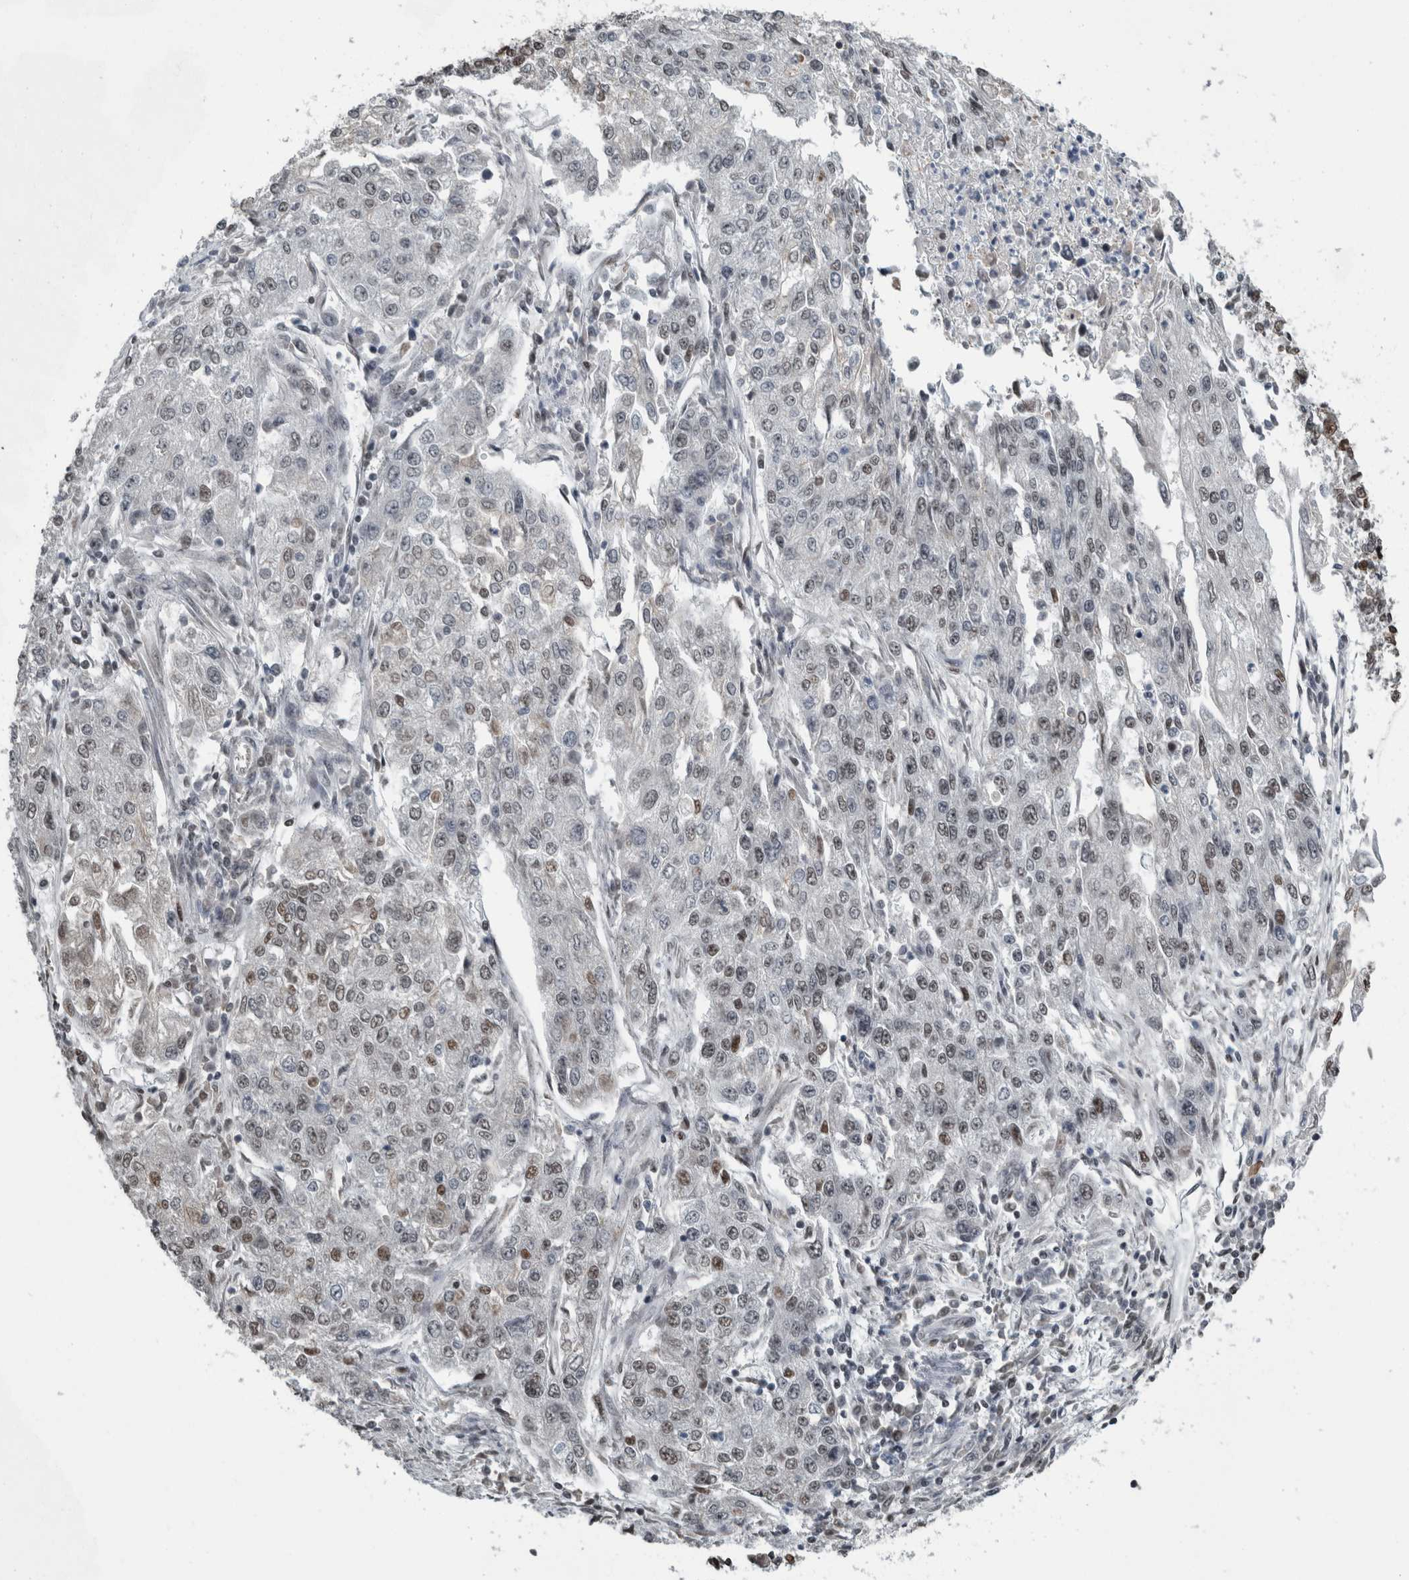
{"staining": {"intensity": "moderate", "quantity": "<25%", "location": "nuclear"}, "tissue": "endometrial cancer", "cell_type": "Tumor cells", "image_type": "cancer", "snomed": [{"axis": "morphology", "description": "Adenocarcinoma, NOS"}, {"axis": "topography", "description": "Endometrium"}], "caption": "Endometrial cancer (adenocarcinoma) tissue reveals moderate nuclear staining in about <25% of tumor cells, visualized by immunohistochemistry.", "gene": "TGS1", "patient": {"sex": "female", "age": 49}}